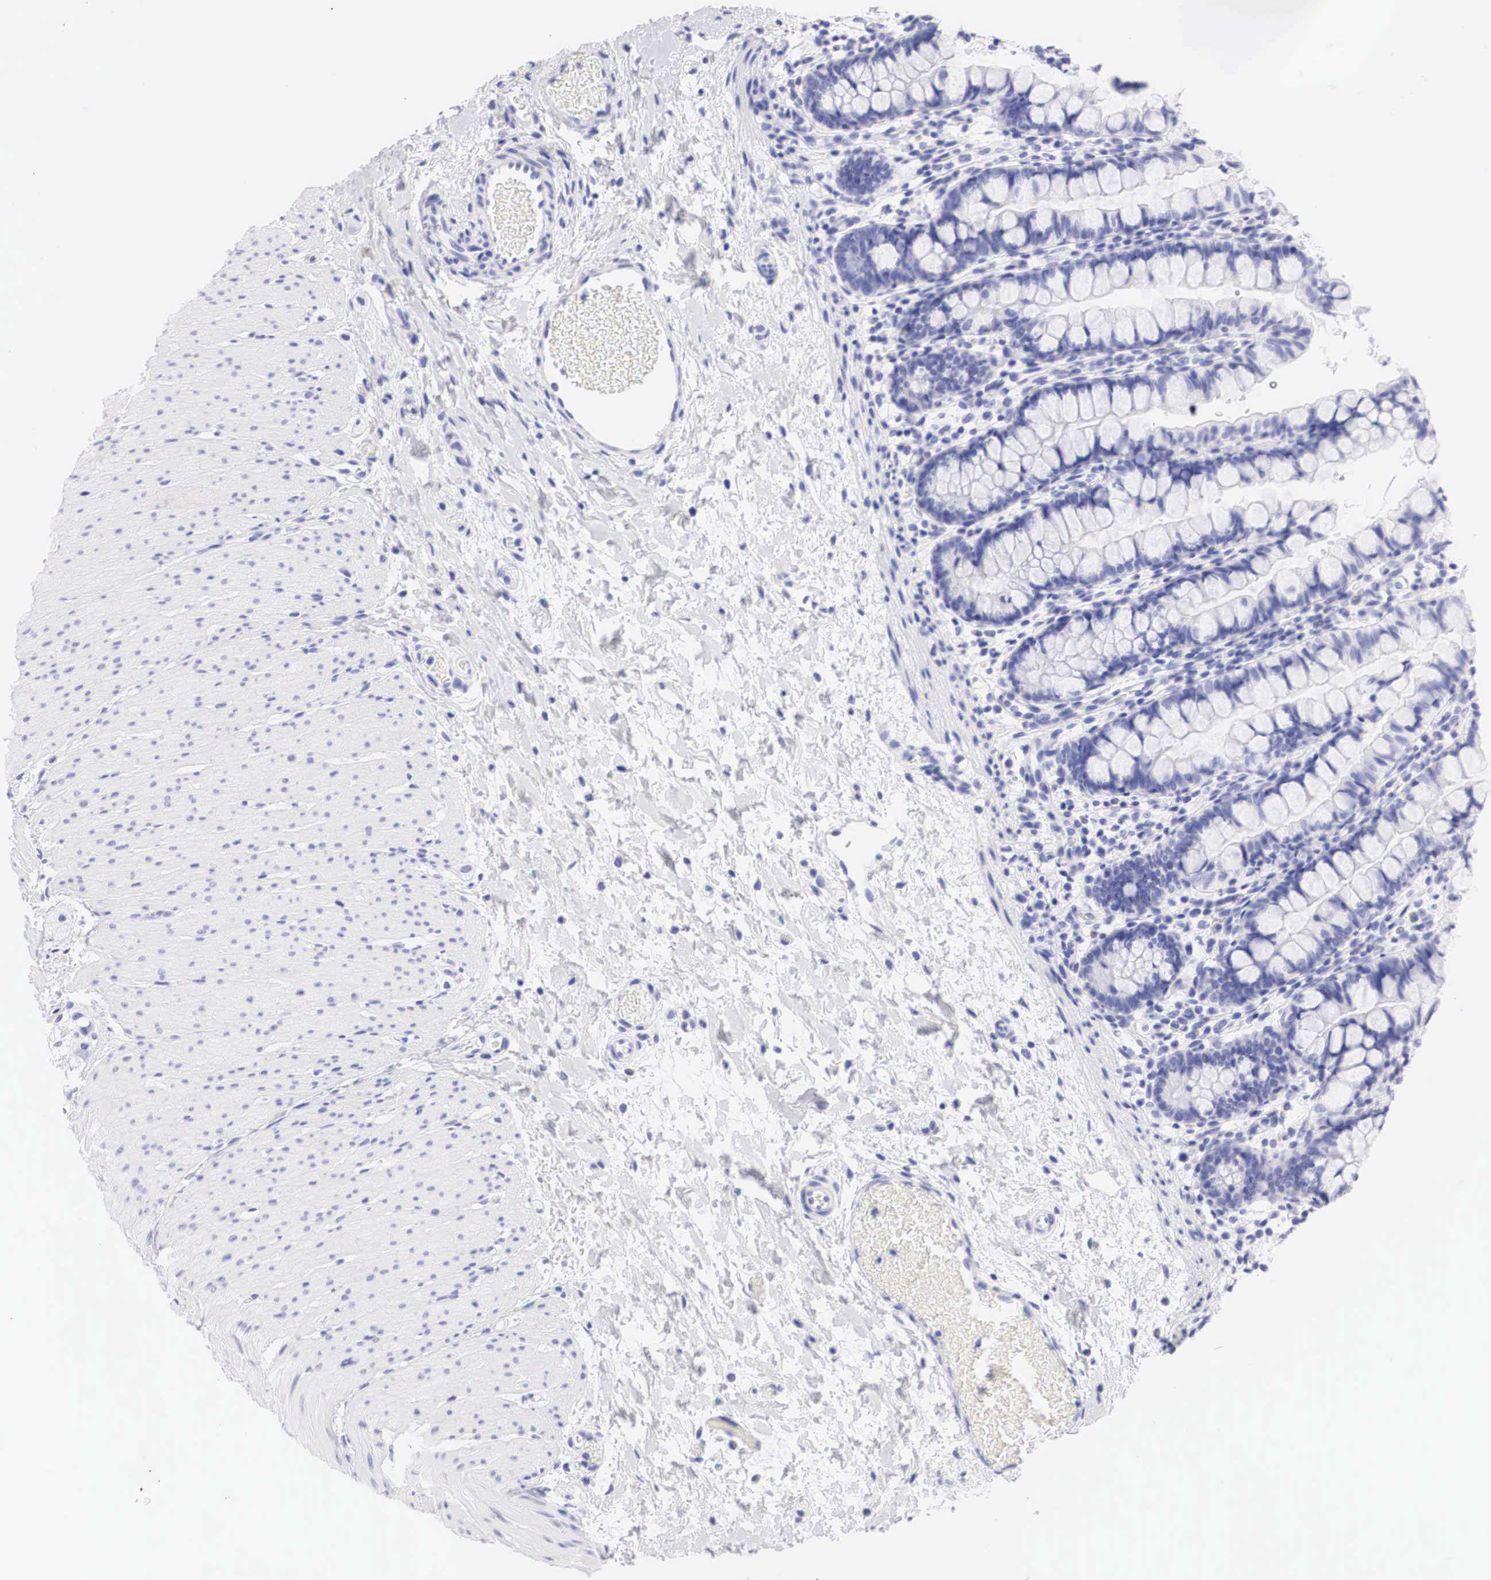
{"staining": {"intensity": "negative", "quantity": "none", "location": "none"}, "tissue": "small intestine", "cell_type": "Glandular cells", "image_type": "normal", "snomed": [{"axis": "morphology", "description": "Normal tissue, NOS"}, {"axis": "topography", "description": "Small intestine"}], "caption": "DAB immunohistochemical staining of unremarkable small intestine demonstrates no significant expression in glandular cells. The staining is performed using DAB brown chromogen with nuclei counter-stained in using hematoxylin.", "gene": "TYR", "patient": {"sex": "male", "age": 1}}